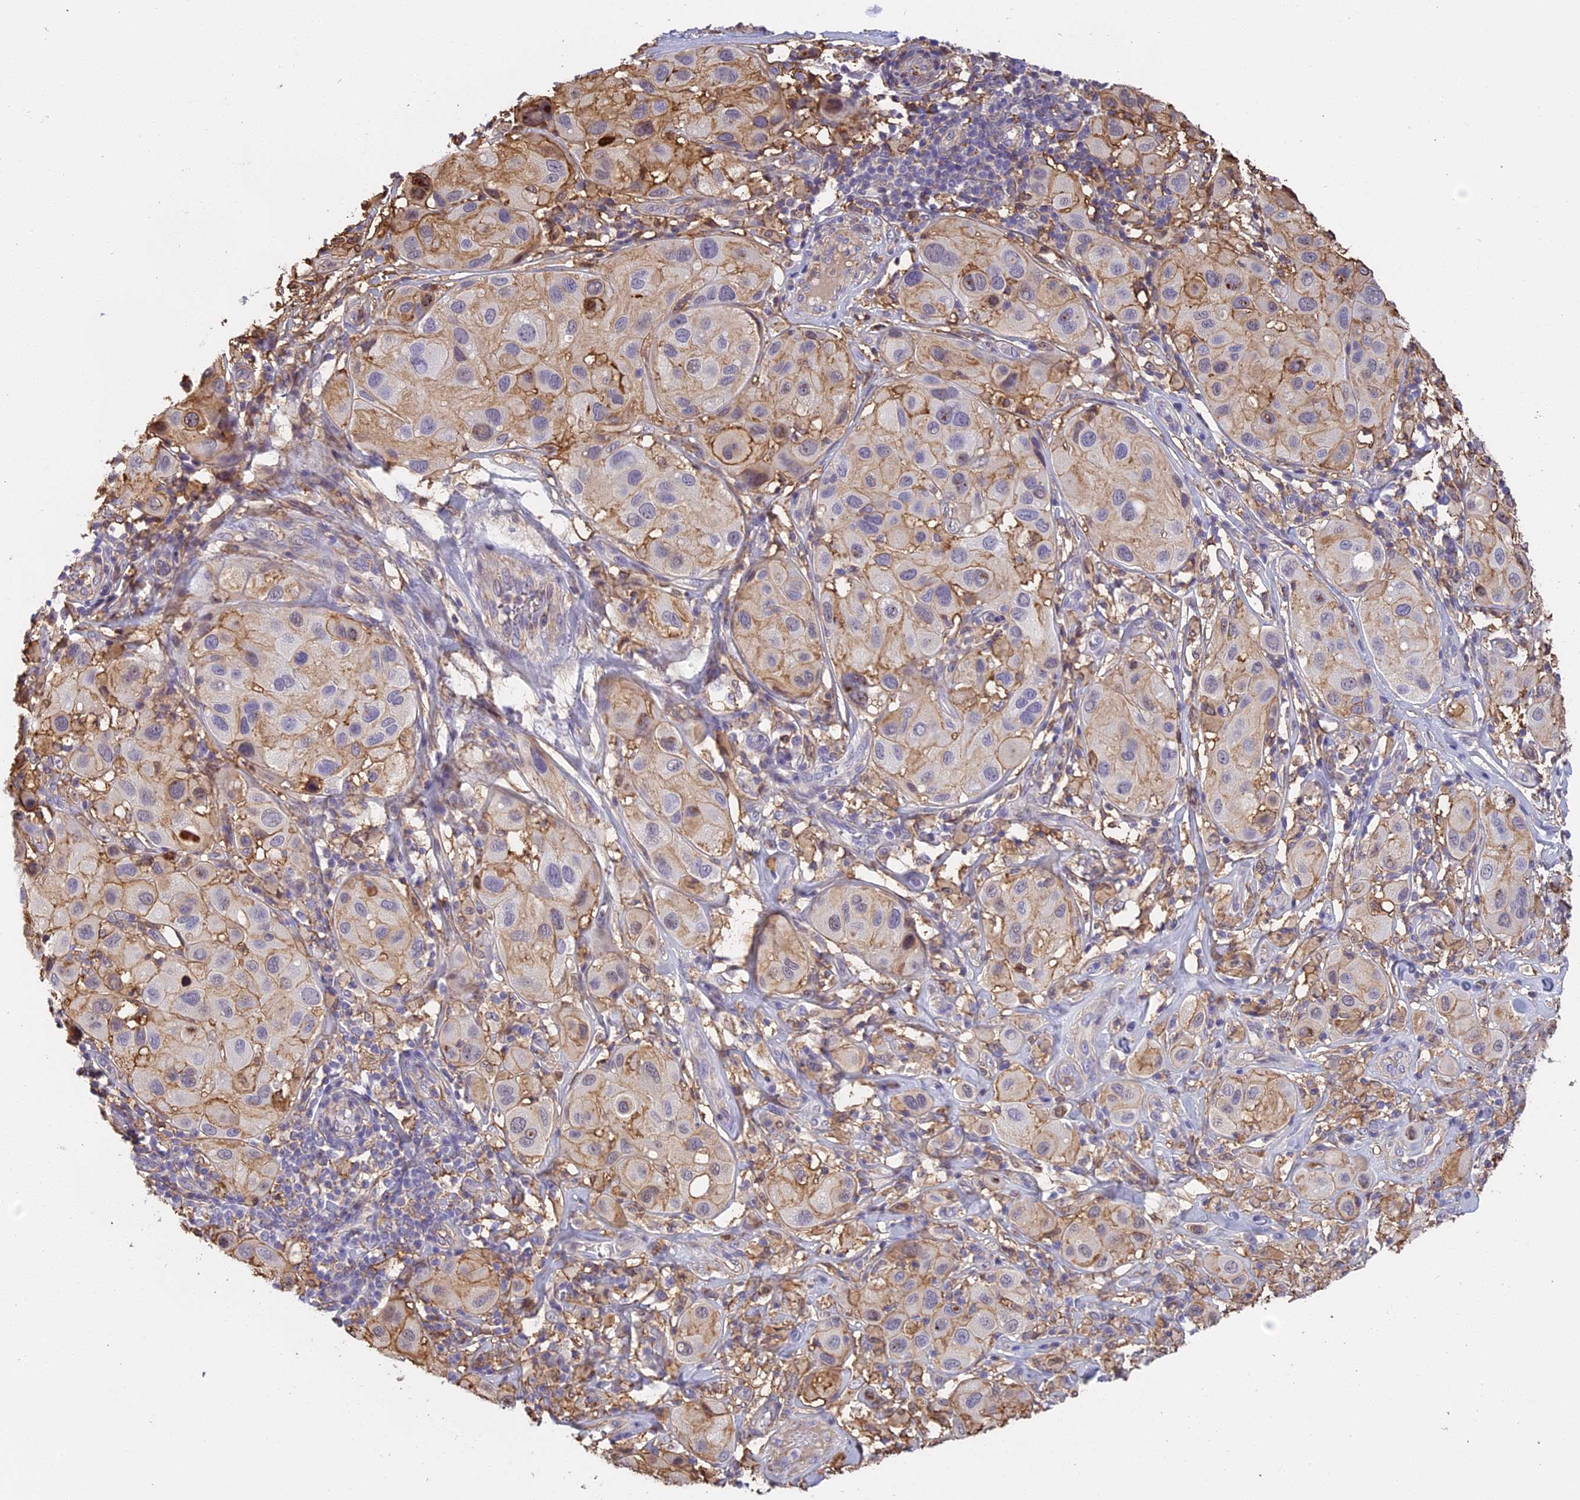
{"staining": {"intensity": "weak", "quantity": "<25%", "location": "cytoplasmic/membranous"}, "tissue": "melanoma", "cell_type": "Tumor cells", "image_type": "cancer", "snomed": [{"axis": "morphology", "description": "Malignant melanoma, Metastatic site"}, {"axis": "topography", "description": "Skin"}], "caption": "There is no significant expression in tumor cells of melanoma.", "gene": "TMEM255B", "patient": {"sex": "male", "age": 41}}